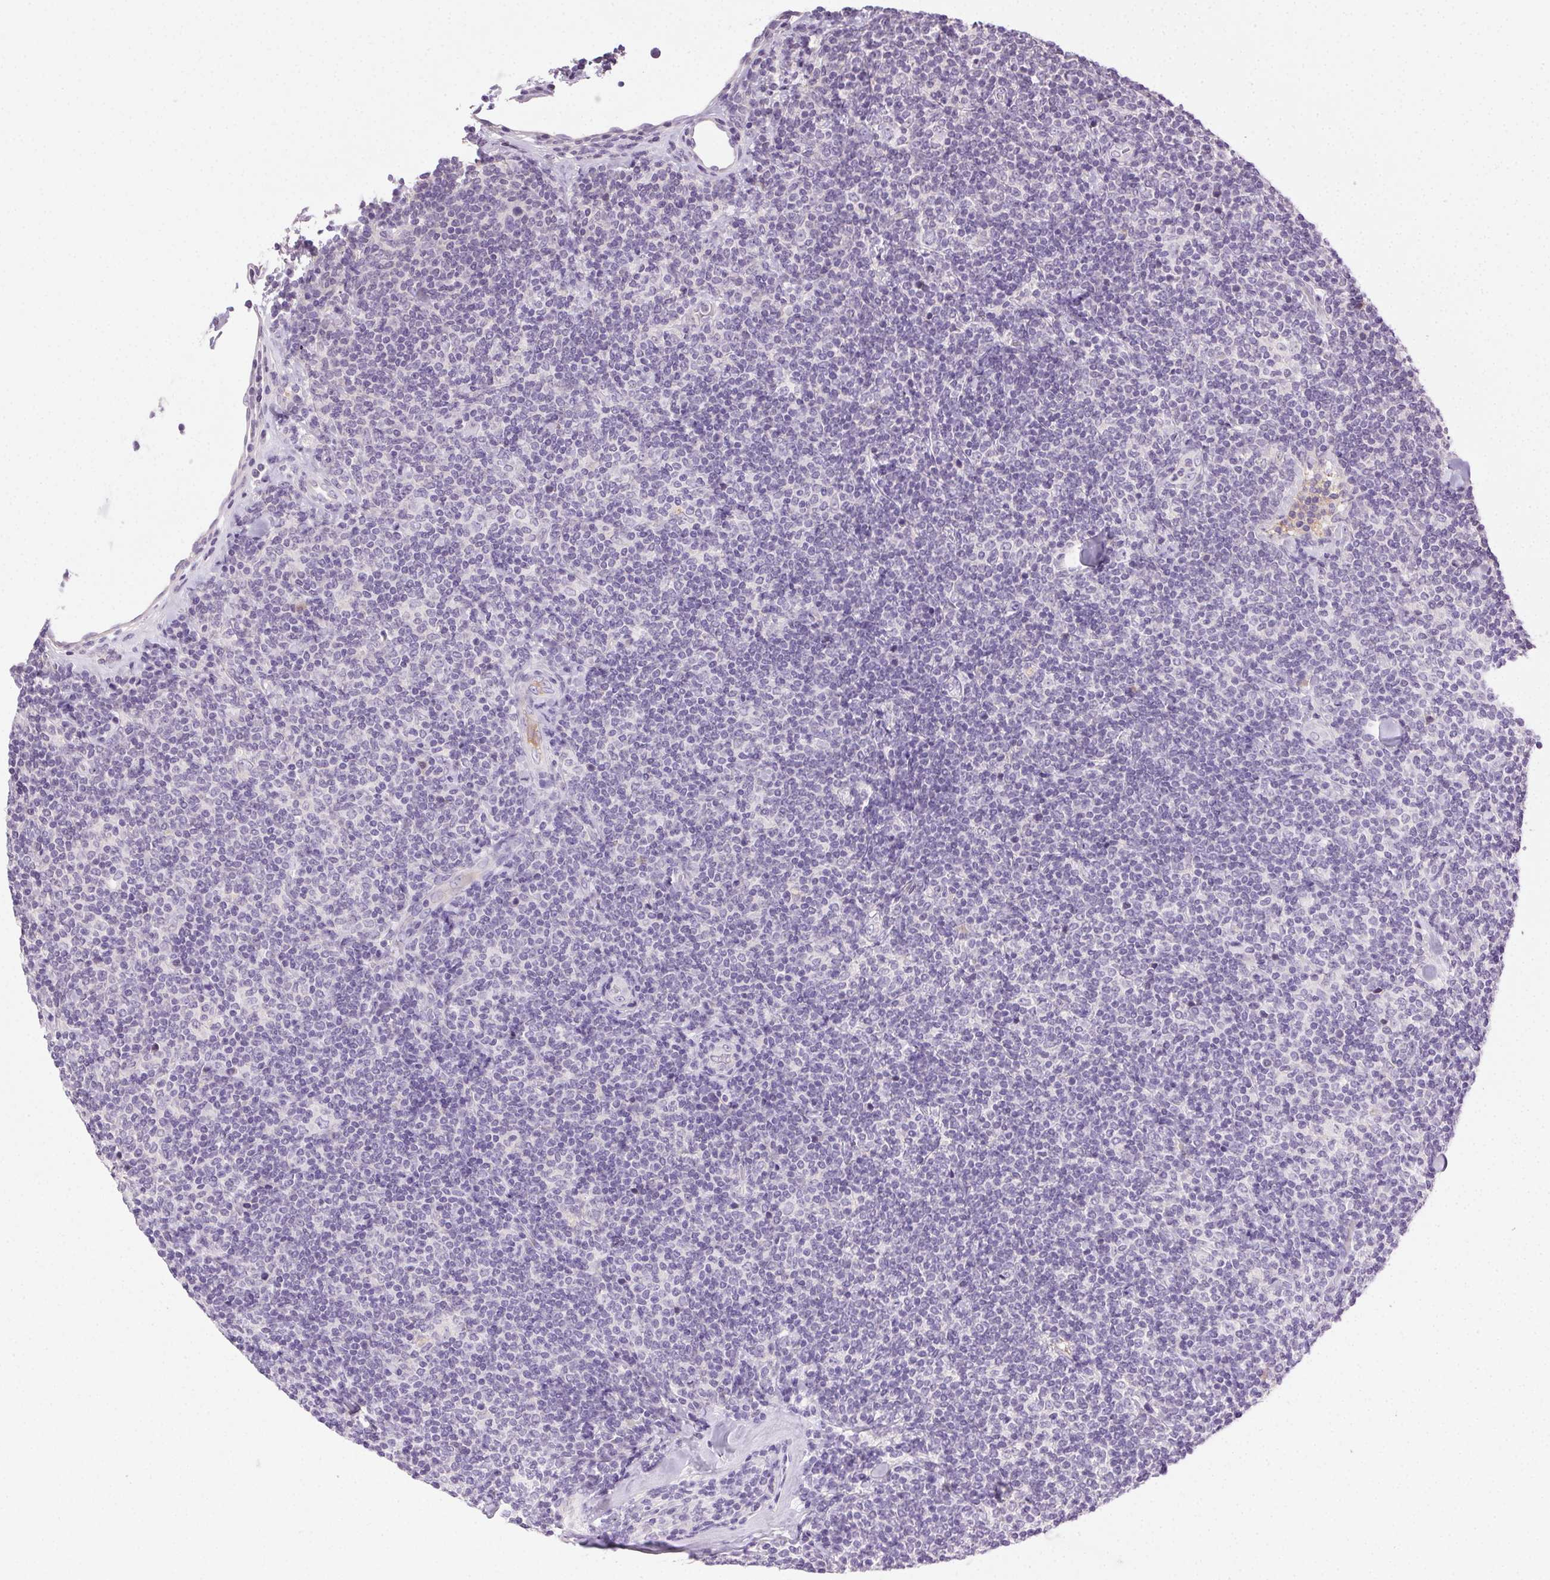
{"staining": {"intensity": "negative", "quantity": "none", "location": "none"}, "tissue": "lymphoma", "cell_type": "Tumor cells", "image_type": "cancer", "snomed": [{"axis": "morphology", "description": "Malignant lymphoma, non-Hodgkin's type, Low grade"}, {"axis": "topography", "description": "Lymph node"}], "caption": "DAB (3,3'-diaminobenzidine) immunohistochemical staining of malignant lymphoma, non-Hodgkin's type (low-grade) shows no significant positivity in tumor cells.", "gene": "BPIFB2", "patient": {"sex": "female", "age": 56}}